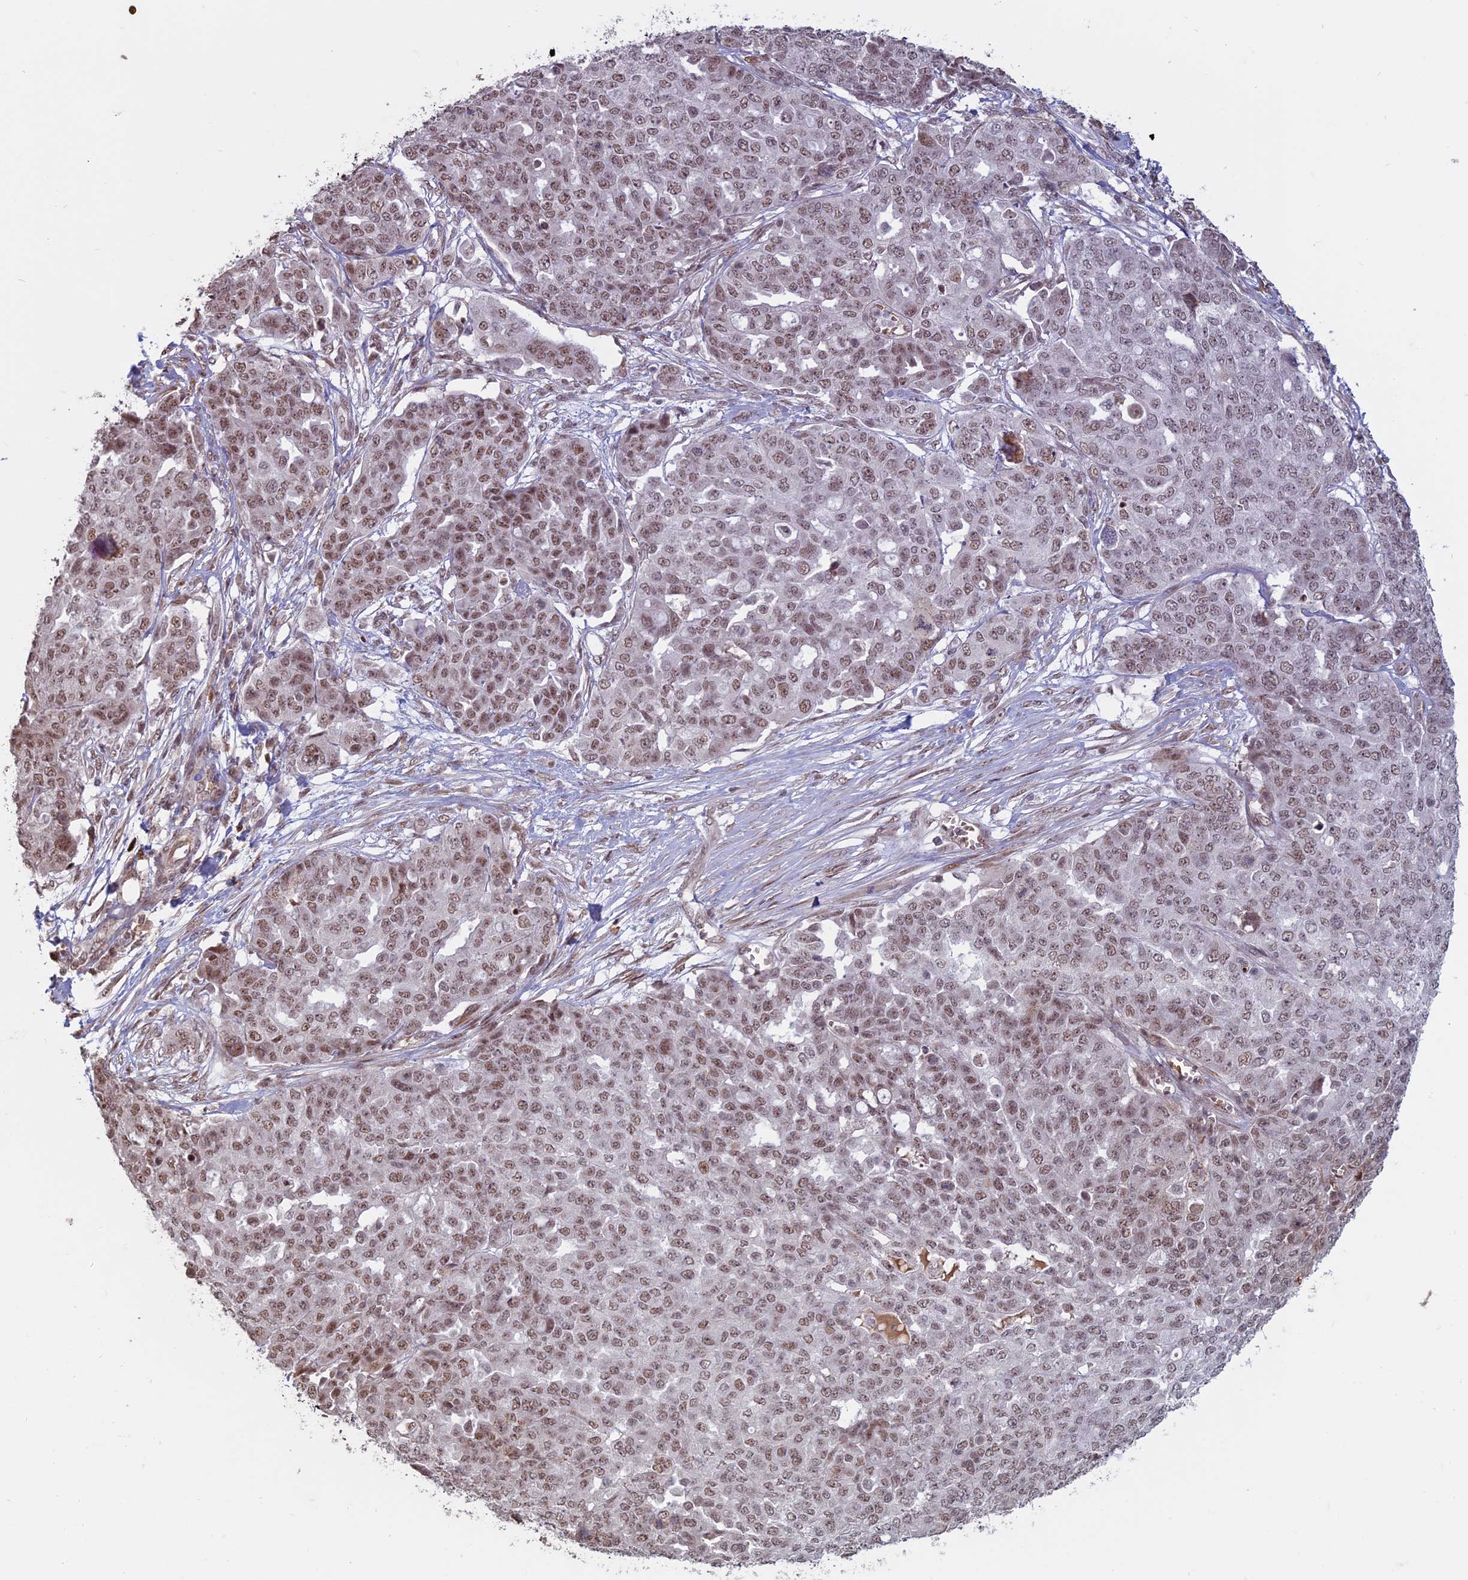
{"staining": {"intensity": "moderate", "quantity": ">75%", "location": "nuclear"}, "tissue": "ovarian cancer", "cell_type": "Tumor cells", "image_type": "cancer", "snomed": [{"axis": "morphology", "description": "Cystadenocarcinoma, serous, NOS"}, {"axis": "topography", "description": "Soft tissue"}, {"axis": "topography", "description": "Ovary"}], "caption": "This is a photomicrograph of immunohistochemistry (IHC) staining of ovarian serous cystadenocarcinoma, which shows moderate positivity in the nuclear of tumor cells.", "gene": "MFAP1", "patient": {"sex": "female", "age": 57}}